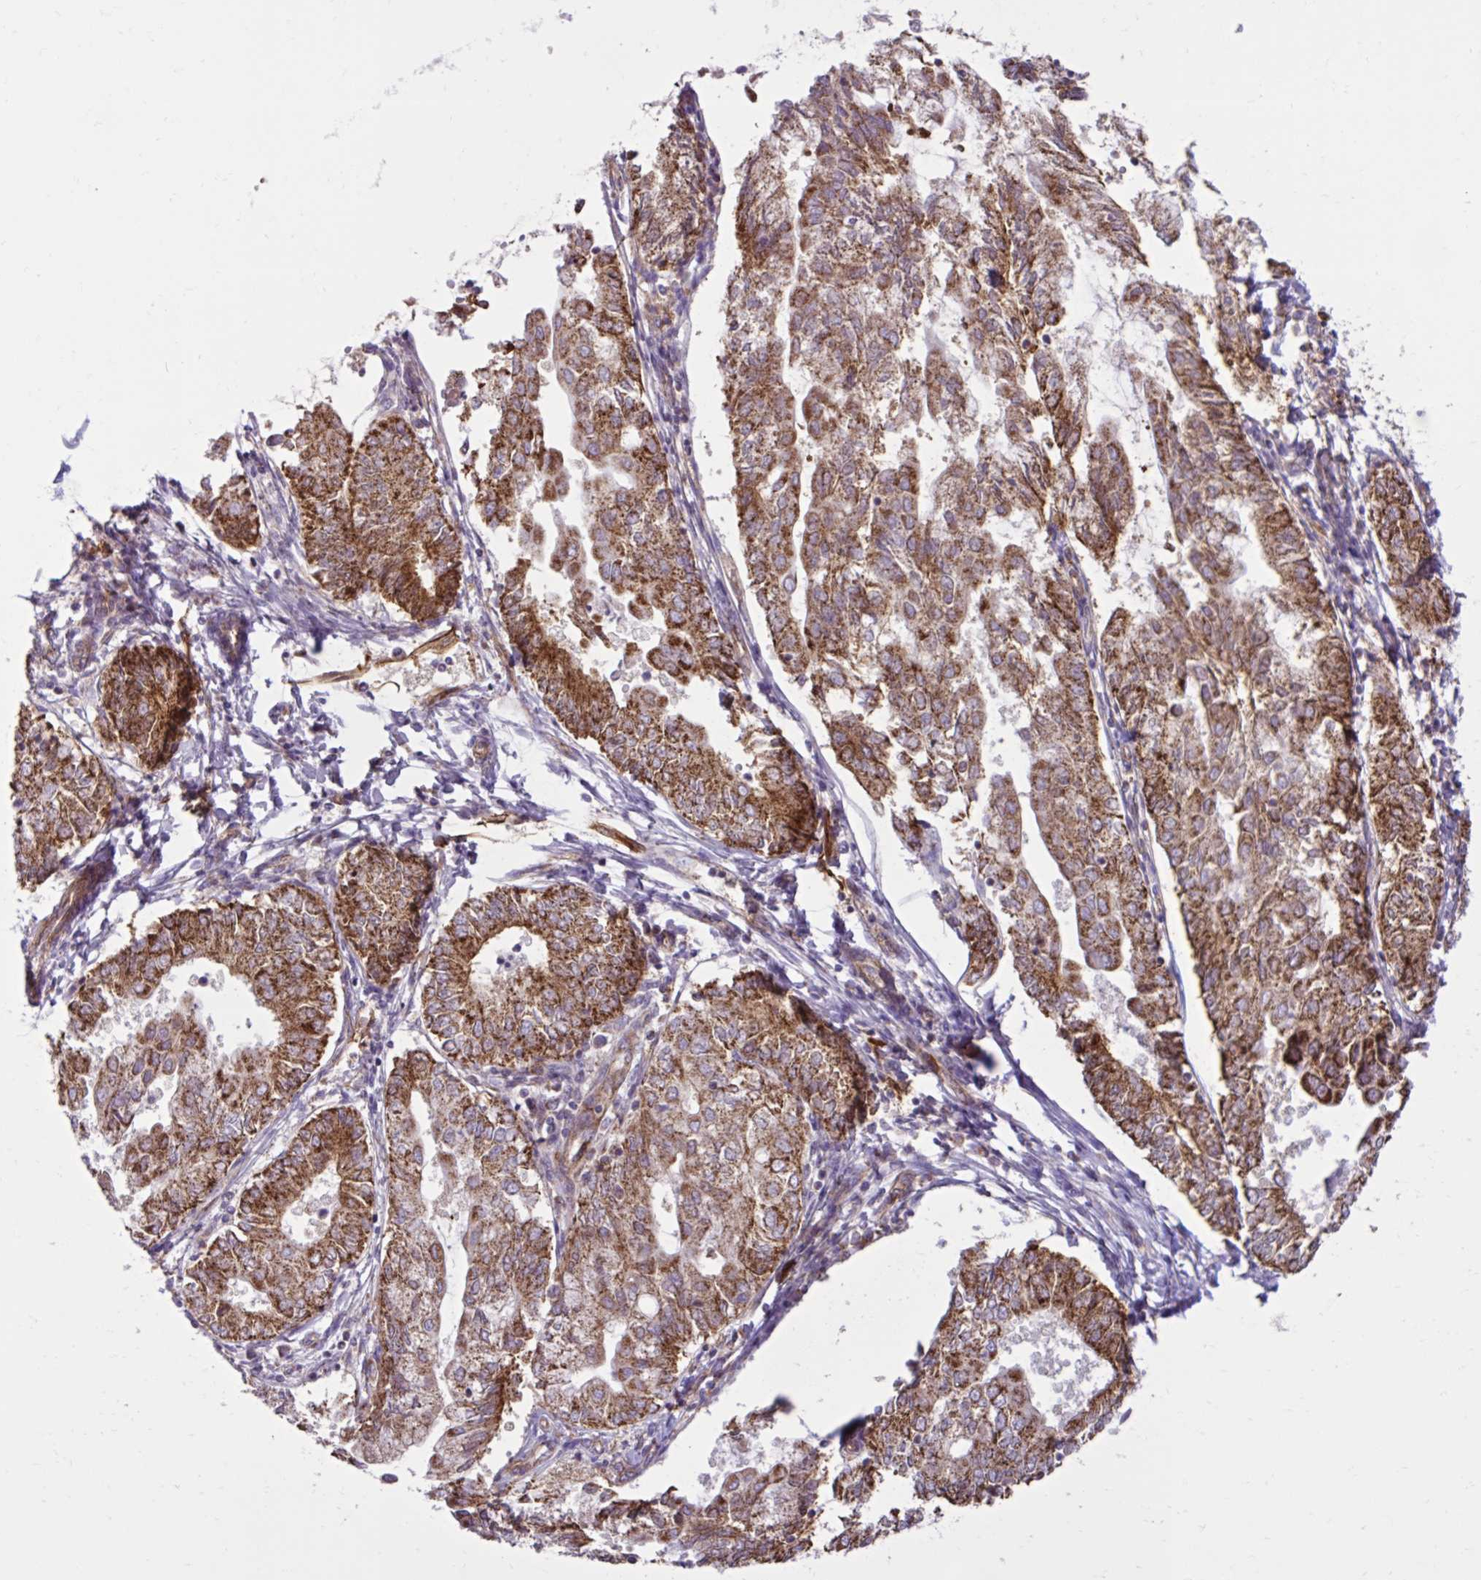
{"staining": {"intensity": "strong", "quantity": ">75%", "location": "cytoplasmic/membranous"}, "tissue": "endometrial cancer", "cell_type": "Tumor cells", "image_type": "cancer", "snomed": [{"axis": "morphology", "description": "Adenocarcinoma, NOS"}, {"axis": "topography", "description": "Endometrium"}], "caption": "Brown immunohistochemical staining in endometrial cancer reveals strong cytoplasmic/membranous staining in about >75% of tumor cells.", "gene": "LIMS1", "patient": {"sex": "female", "age": 68}}